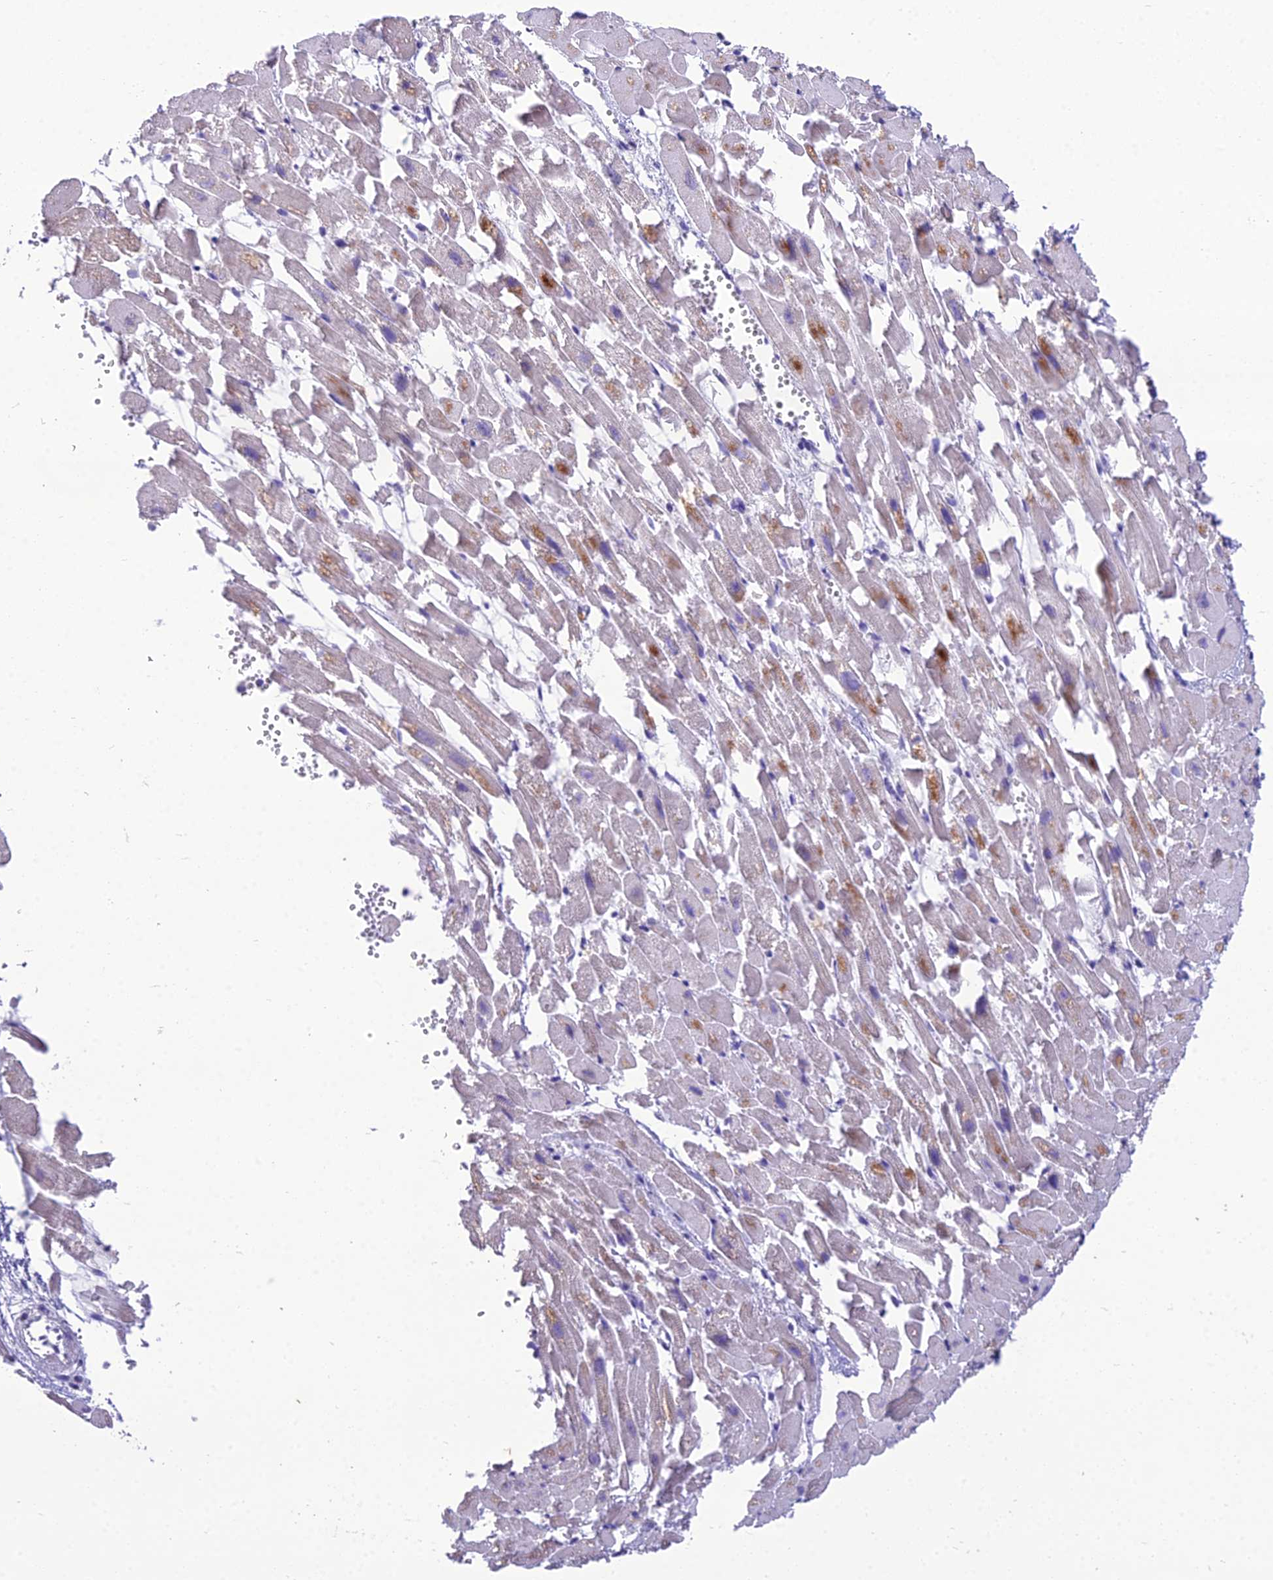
{"staining": {"intensity": "negative", "quantity": "none", "location": "none"}, "tissue": "heart muscle", "cell_type": "Cardiomyocytes", "image_type": "normal", "snomed": [{"axis": "morphology", "description": "Normal tissue, NOS"}, {"axis": "topography", "description": "Heart"}], "caption": "Immunohistochemistry (IHC) of normal human heart muscle displays no staining in cardiomyocytes.", "gene": "MIIP", "patient": {"sex": "female", "age": 64}}